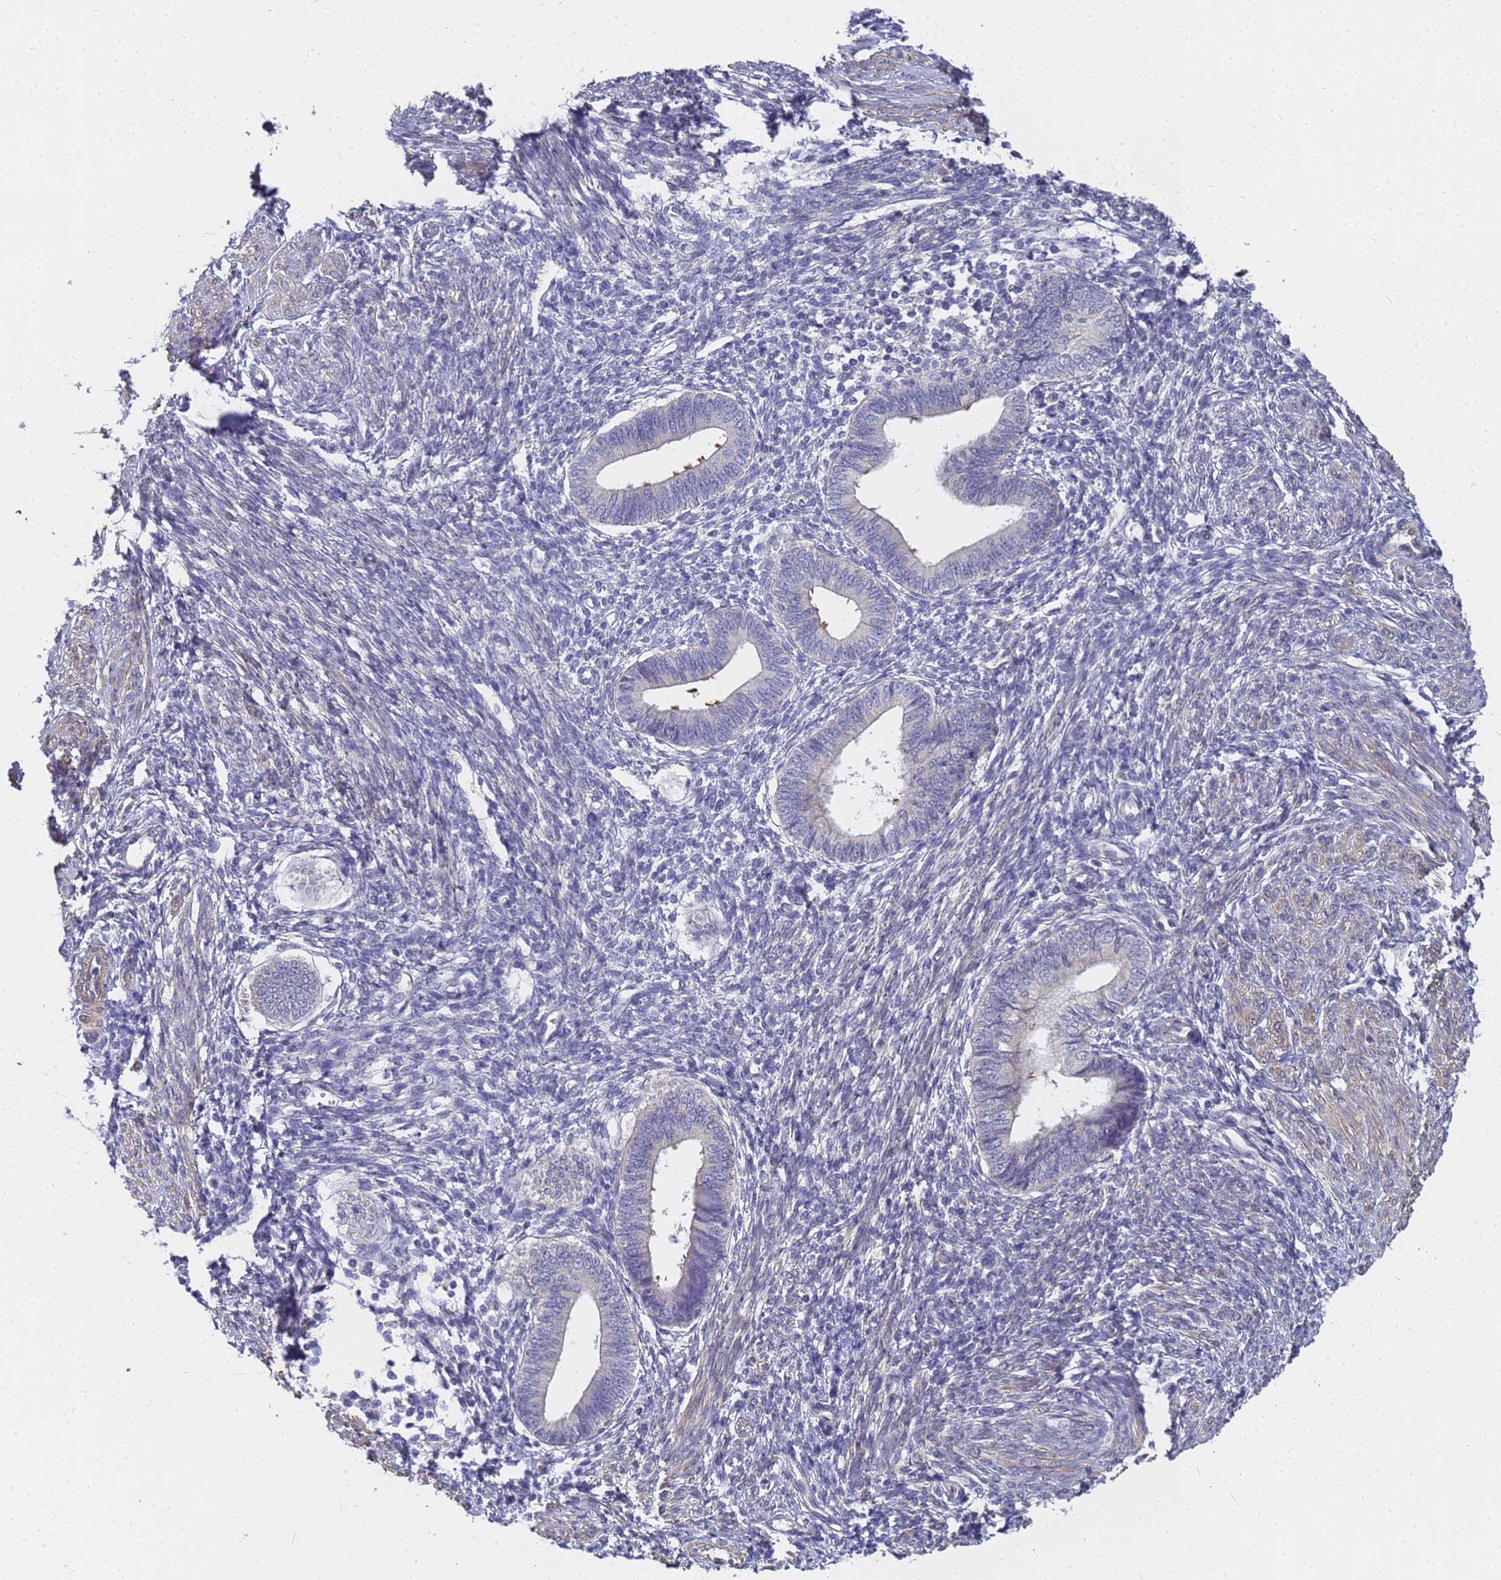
{"staining": {"intensity": "negative", "quantity": "none", "location": "none"}, "tissue": "endometrium", "cell_type": "Cells in endometrial stroma", "image_type": "normal", "snomed": [{"axis": "morphology", "description": "Normal tissue, NOS"}, {"axis": "topography", "description": "Endometrium"}], "caption": "Immunohistochemistry of unremarkable human endometrium demonstrates no positivity in cells in endometrial stroma.", "gene": "FAM166B", "patient": {"sex": "female", "age": 46}}